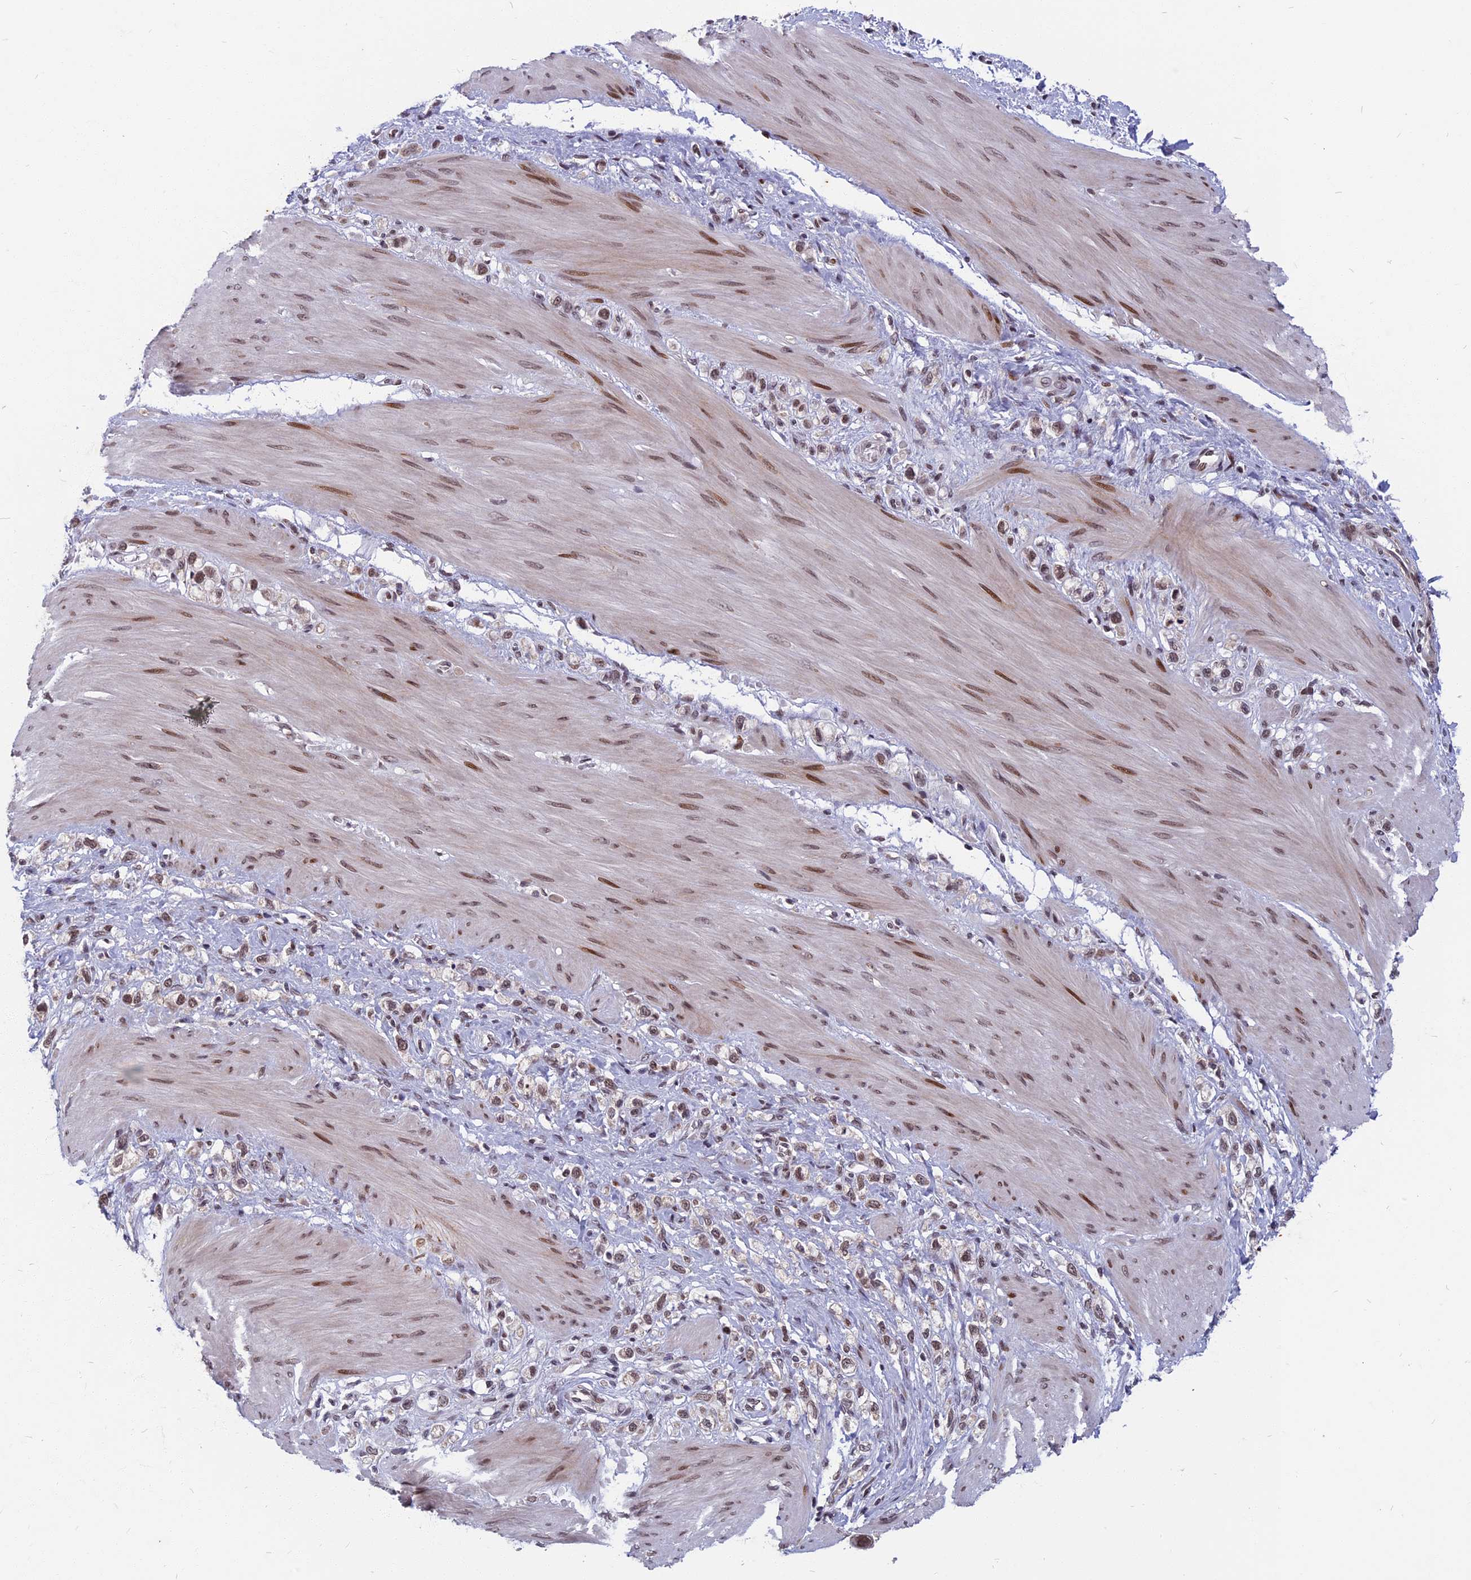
{"staining": {"intensity": "moderate", "quantity": ">75%", "location": "nuclear"}, "tissue": "stomach cancer", "cell_type": "Tumor cells", "image_type": "cancer", "snomed": [{"axis": "morphology", "description": "Adenocarcinoma, NOS"}, {"axis": "topography", "description": "Stomach"}], "caption": "Immunohistochemical staining of stomach cancer demonstrates medium levels of moderate nuclear protein positivity in about >75% of tumor cells.", "gene": "CDC7", "patient": {"sex": "female", "age": 65}}